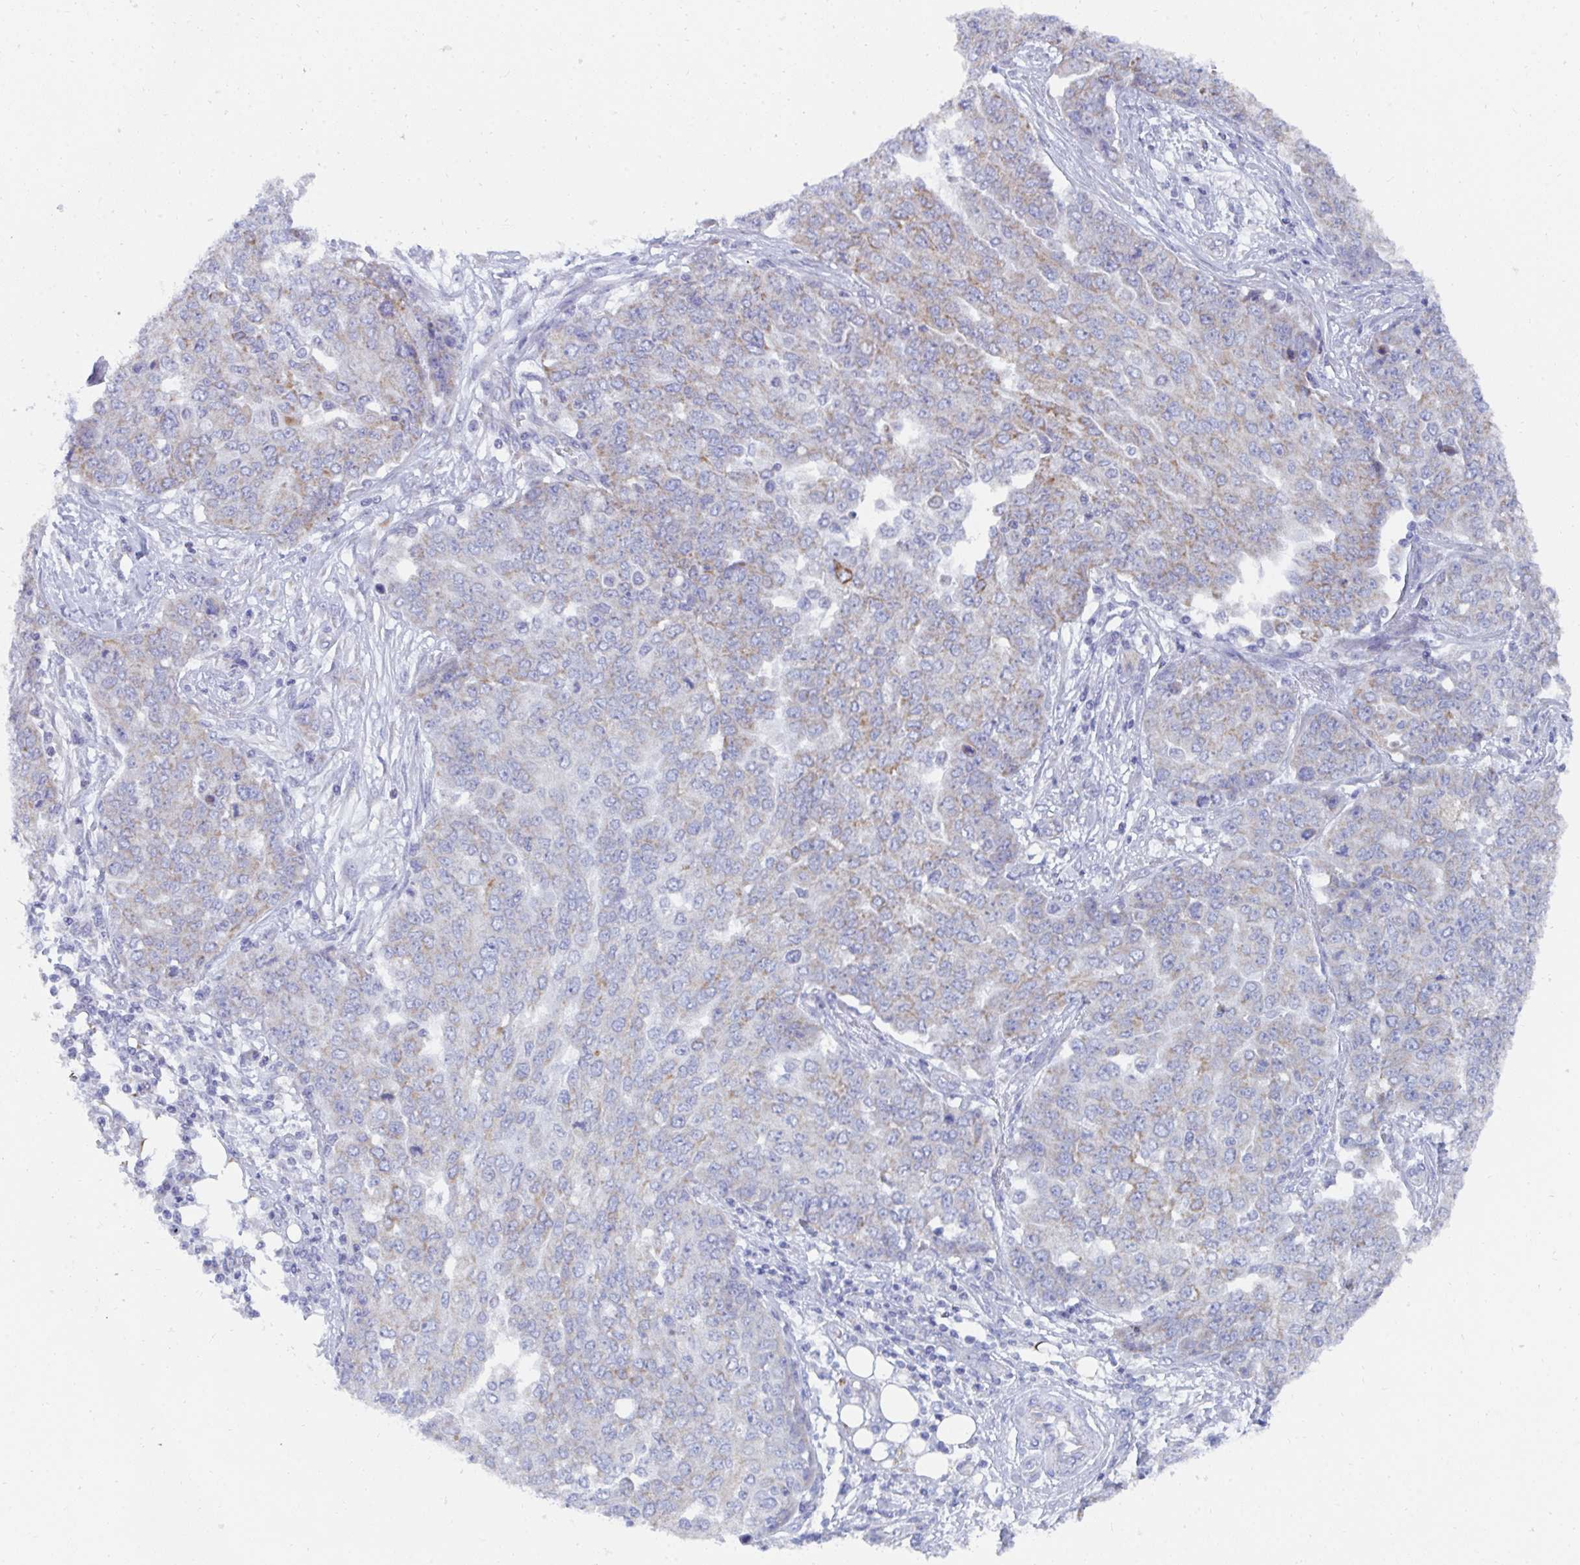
{"staining": {"intensity": "weak", "quantity": "<25%", "location": "cytoplasmic/membranous"}, "tissue": "ovarian cancer", "cell_type": "Tumor cells", "image_type": "cancer", "snomed": [{"axis": "morphology", "description": "Cystadenocarcinoma, serous, NOS"}, {"axis": "topography", "description": "Soft tissue"}, {"axis": "topography", "description": "Ovary"}], "caption": "Micrograph shows no protein expression in tumor cells of ovarian cancer tissue.", "gene": "PC", "patient": {"sex": "female", "age": 57}}